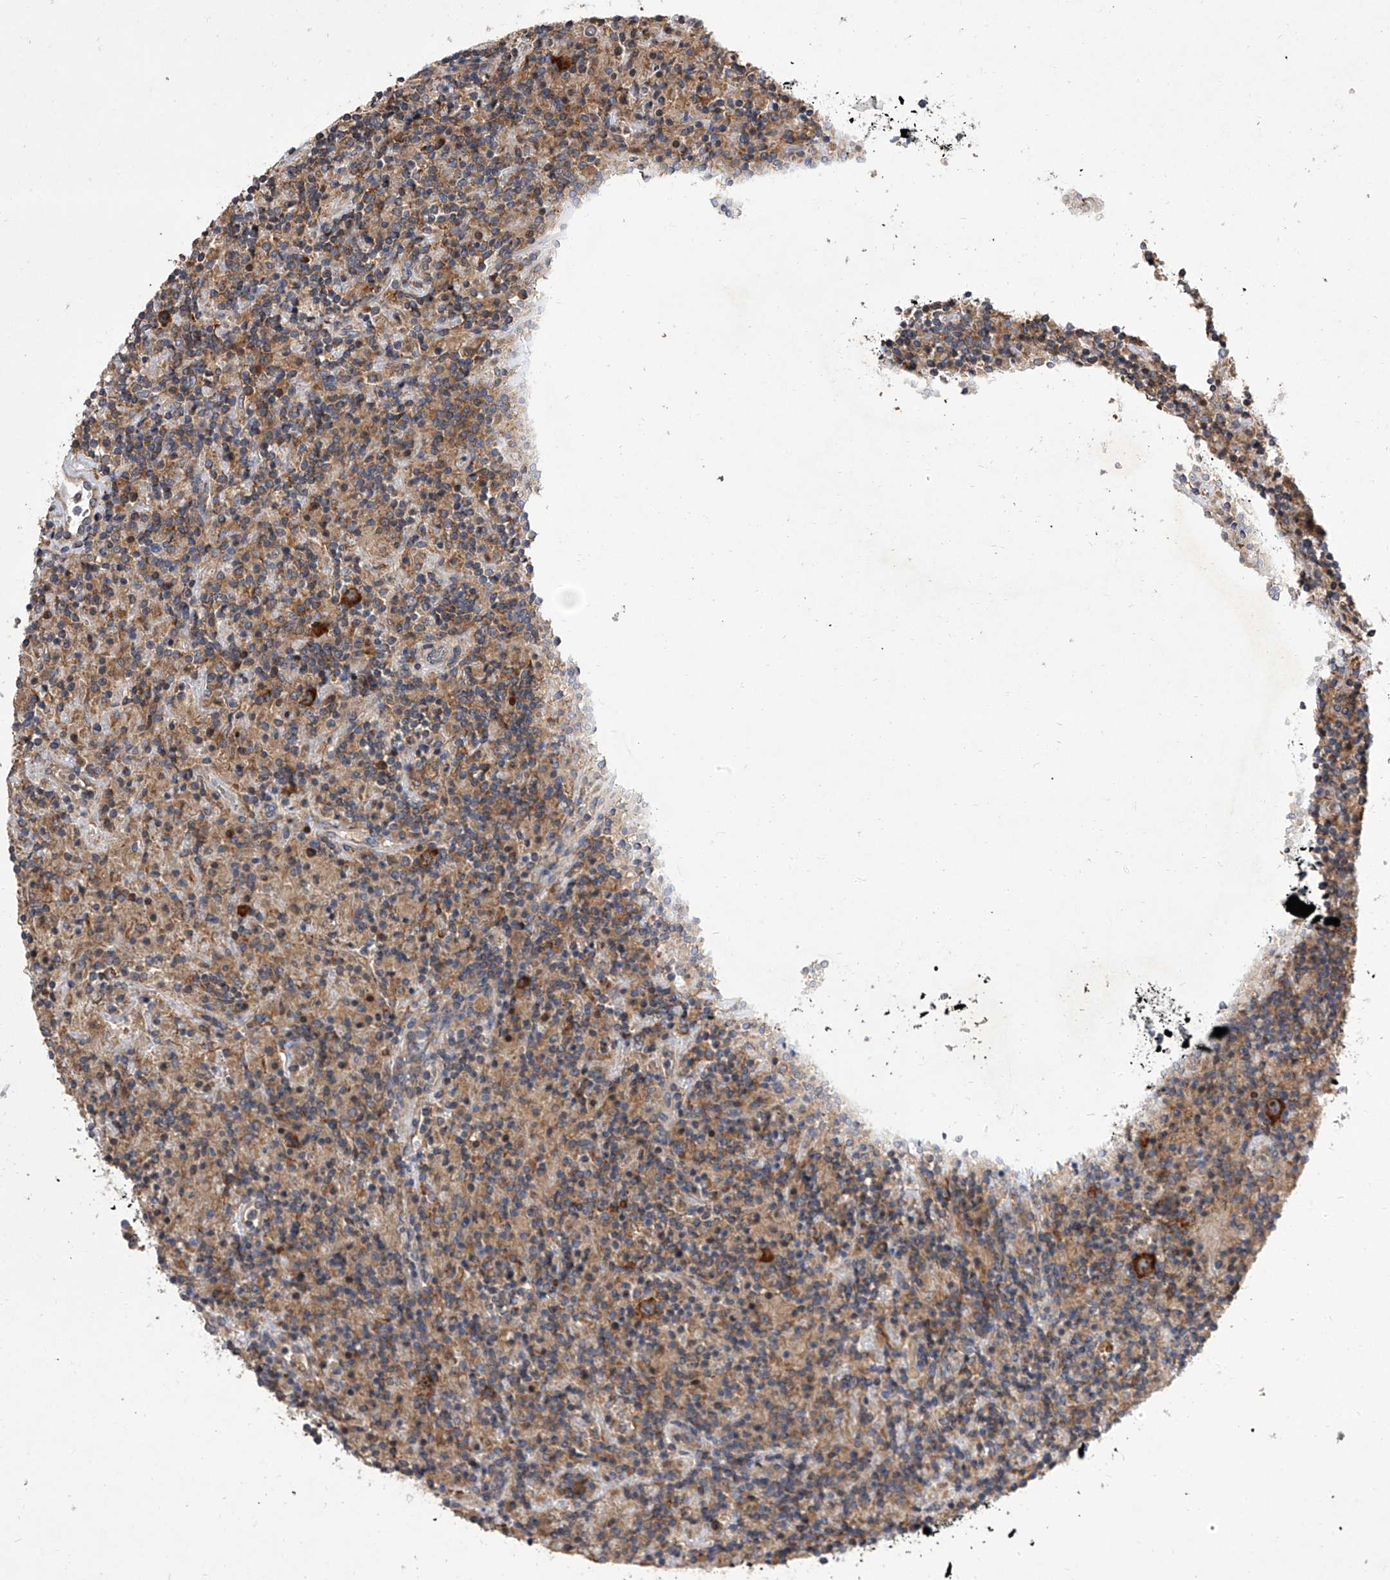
{"staining": {"intensity": "strong", "quantity": ">75%", "location": "cytoplasmic/membranous"}, "tissue": "lymphoma", "cell_type": "Tumor cells", "image_type": "cancer", "snomed": [{"axis": "morphology", "description": "Hodgkin's disease, NOS"}, {"axis": "topography", "description": "Lymph node"}], "caption": "Human lymphoma stained with a protein marker demonstrates strong staining in tumor cells.", "gene": "EIF2S2", "patient": {"sex": "male", "age": 70}}